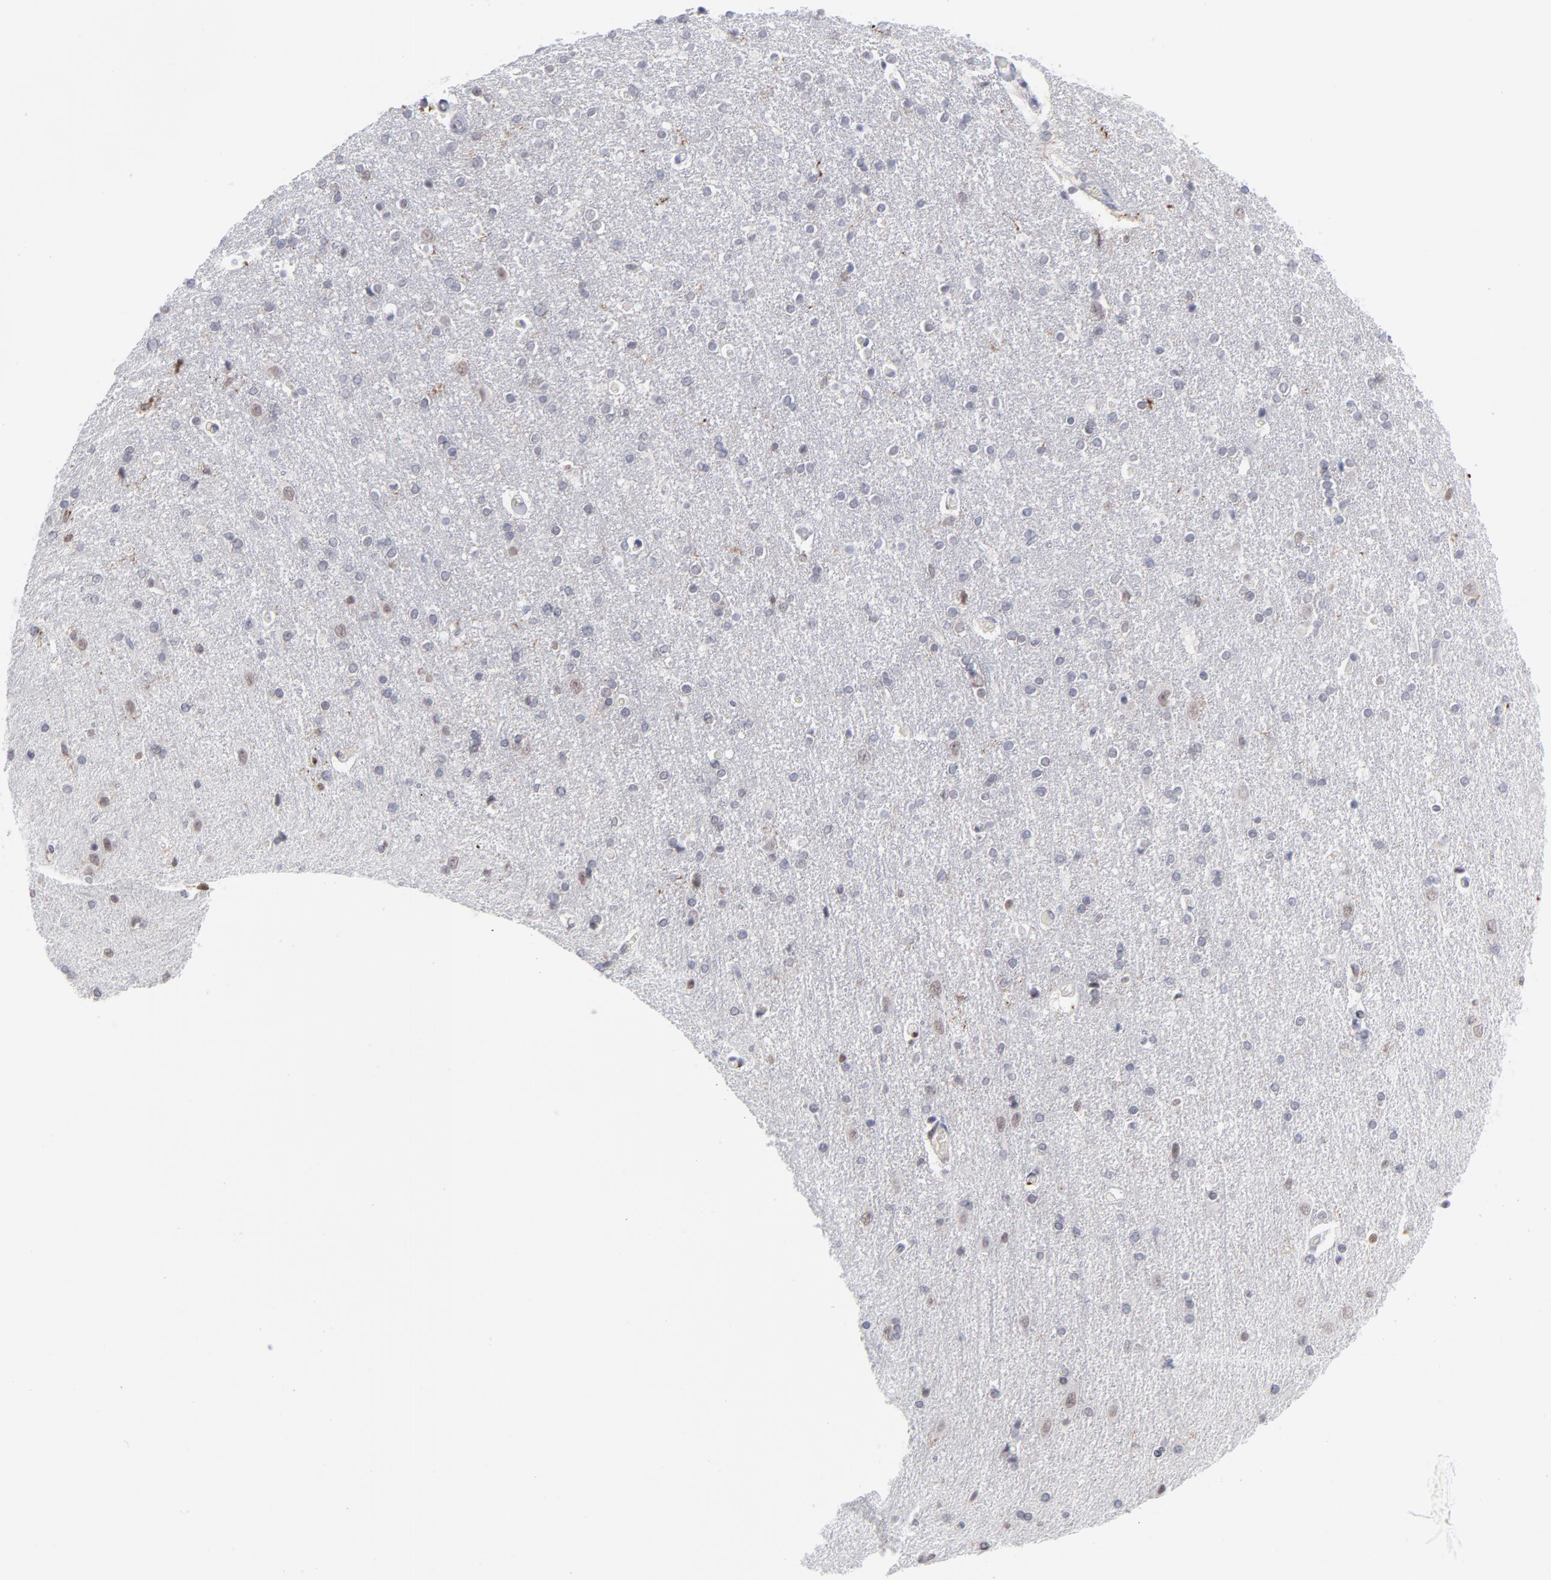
{"staining": {"intensity": "negative", "quantity": "none", "location": "none"}, "tissue": "caudate", "cell_type": "Glial cells", "image_type": "normal", "snomed": [{"axis": "morphology", "description": "Normal tissue, NOS"}, {"axis": "topography", "description": "Lateral ventricle wall"}], "caption": "Immunohistochemical staining of unremarkable caudate shows no significant expression in glial cells. (DAB (3,3'-diaminobenzidine) IHC with hematoxylin counter stain).", "gene": "CCR2", "patient": {"sex": "female", "age": 54}}